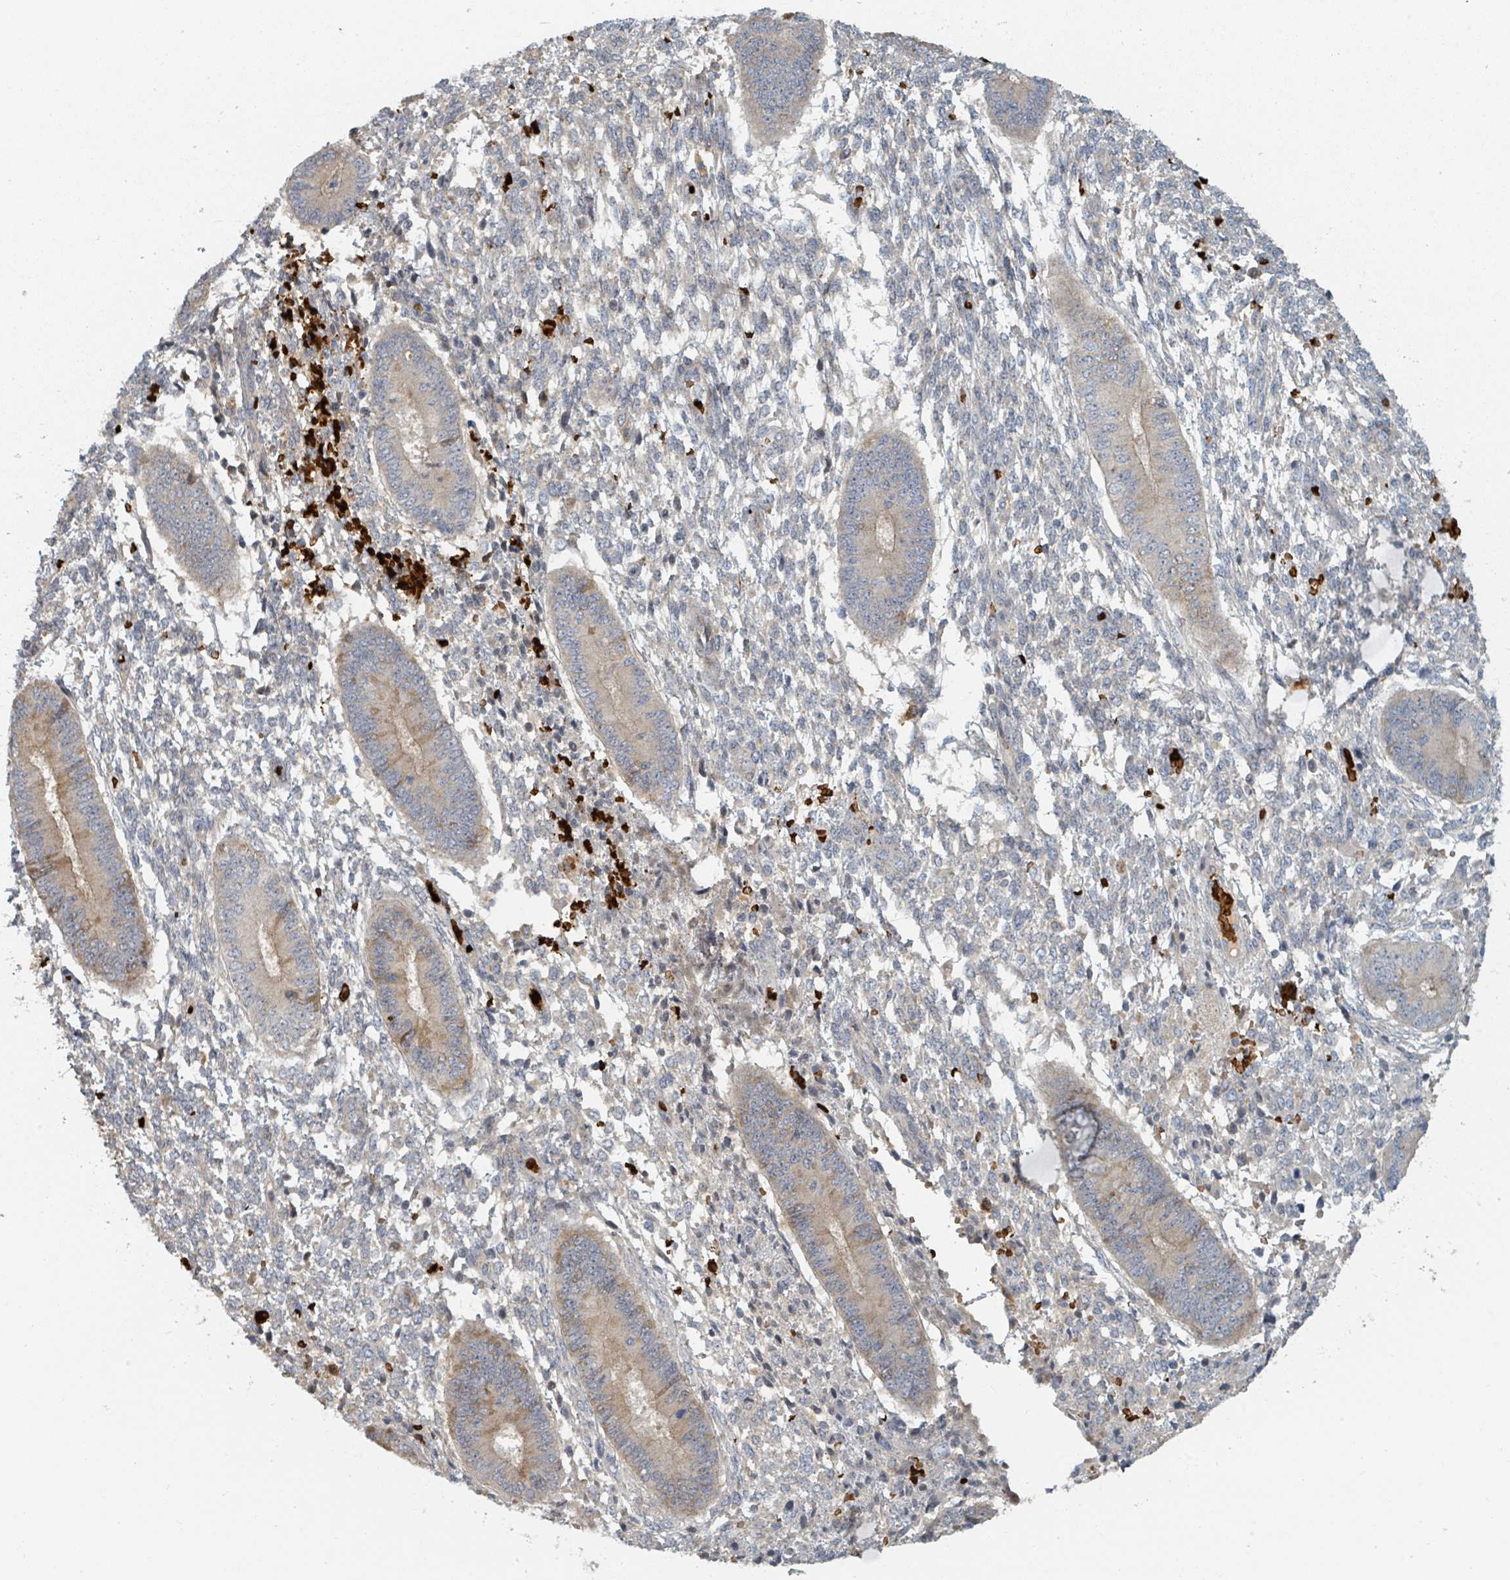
{"staining": {"intensity": "negative", "quantity": "none", "location": "none"}, "tissue": "endometrium", "cell_type": "Cells in endometrial stroma", "image_type": "normal", "snomed": [{"axis": "morphology", "description": "Normal tissue, NOS"}, {"axis": "topography", "description": "Endometrium"}], "caption": "This is a micrograph of IHC staining of normal endometrium, which shows no staining in cells in endometrial stroma.", "gene": "TRPC4AP", "patient": {"sex": "female", "age": 49}}